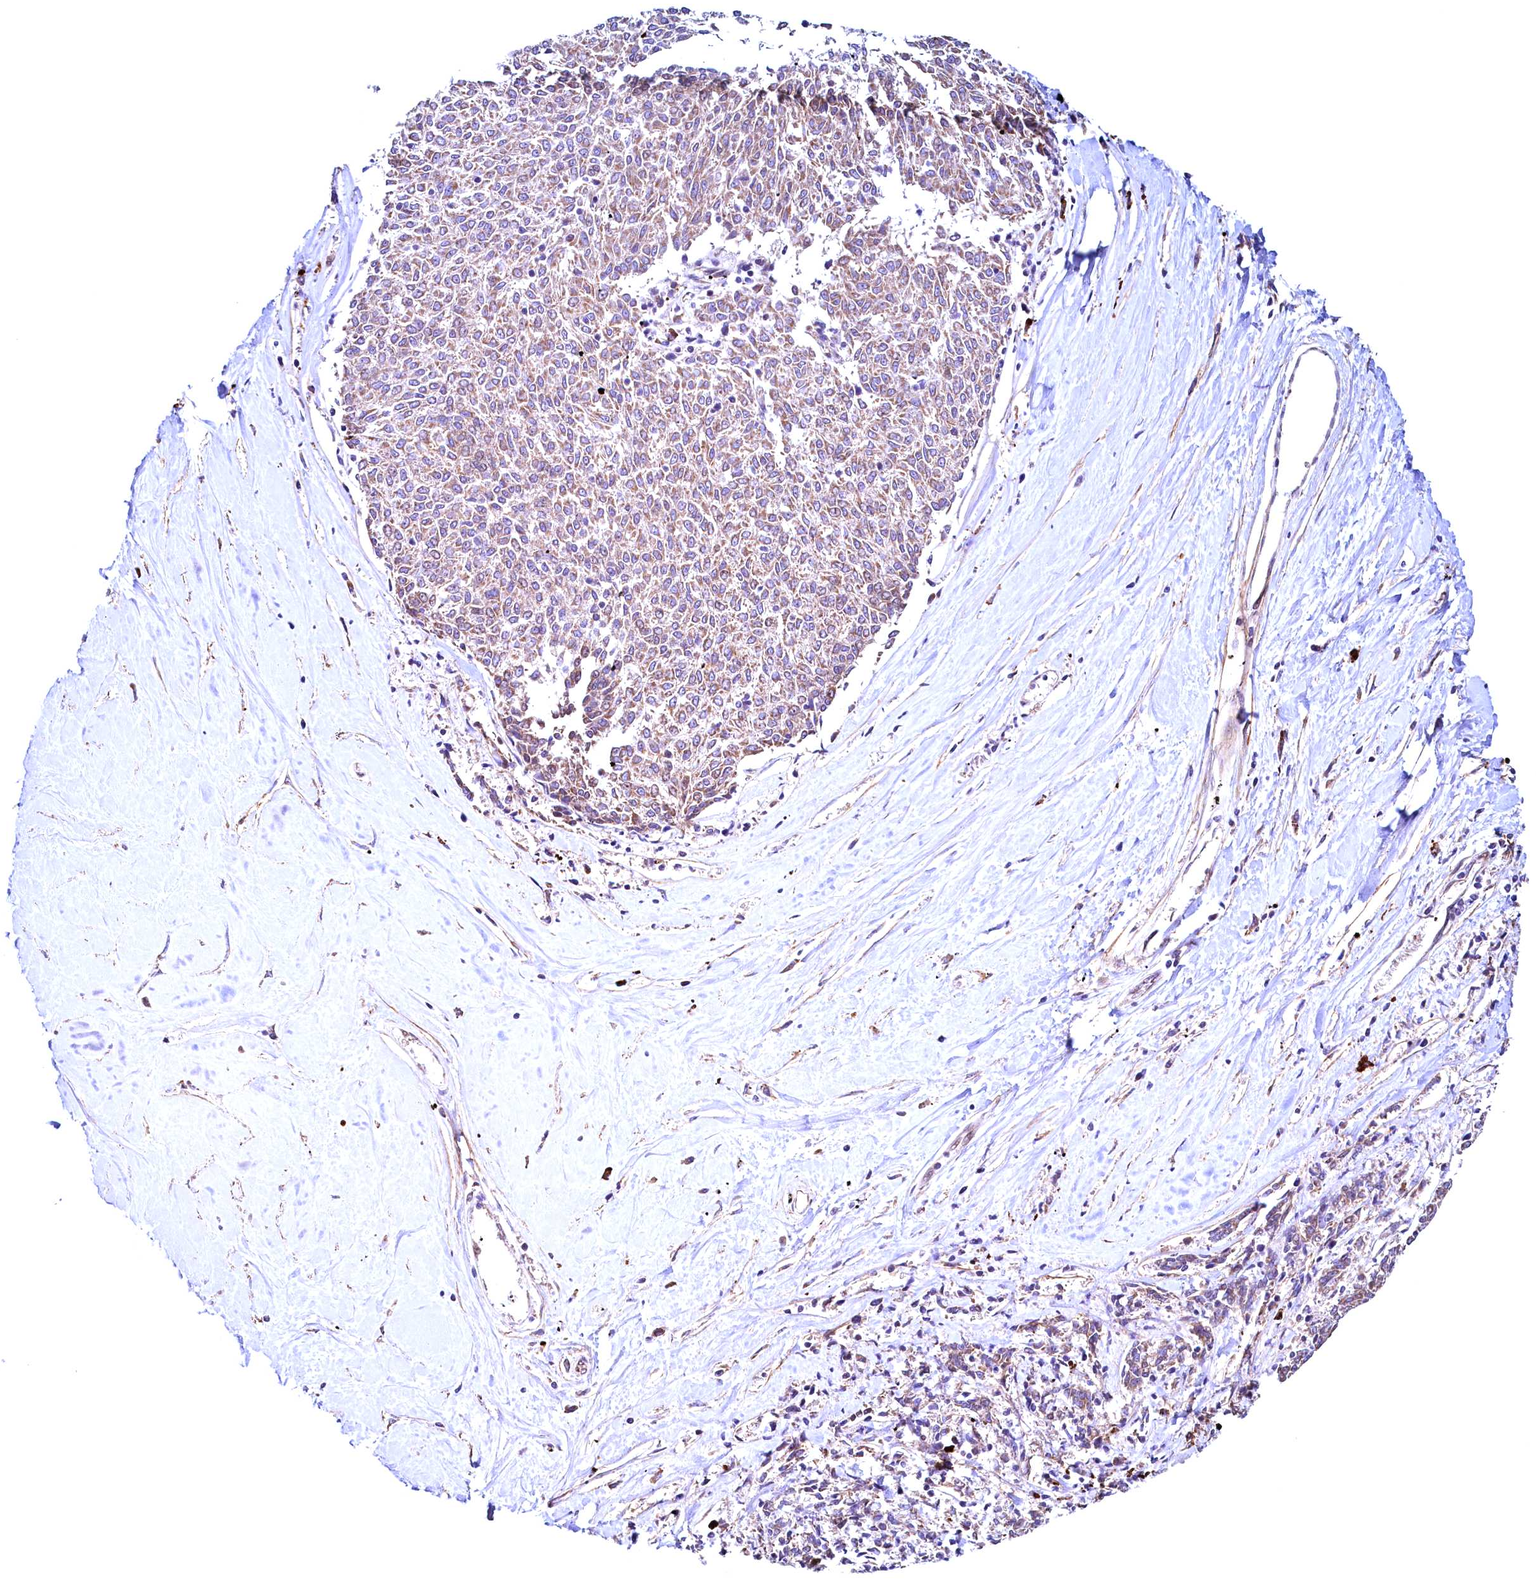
{"staining": {"intensity": "weak", "quantity": ">75%", "location": "cytoplasmic/membranous"}, "tissue": "melanoma", "cell_type": "Tumor cells", "image_type": "cancer", "snomed": [{"axis": "morphology", "description": "Malignant melanoma, NOS"}, {"axis": "topography", "description": "Skin"}], "caption": "Human malignant melanoma stained for a protein (brown) displays weak cytoplasmic/membranous positive expression in about >75% of tumor cells.", "gene": "RBFA", "patient": {"sex": "female", "age": 72}}